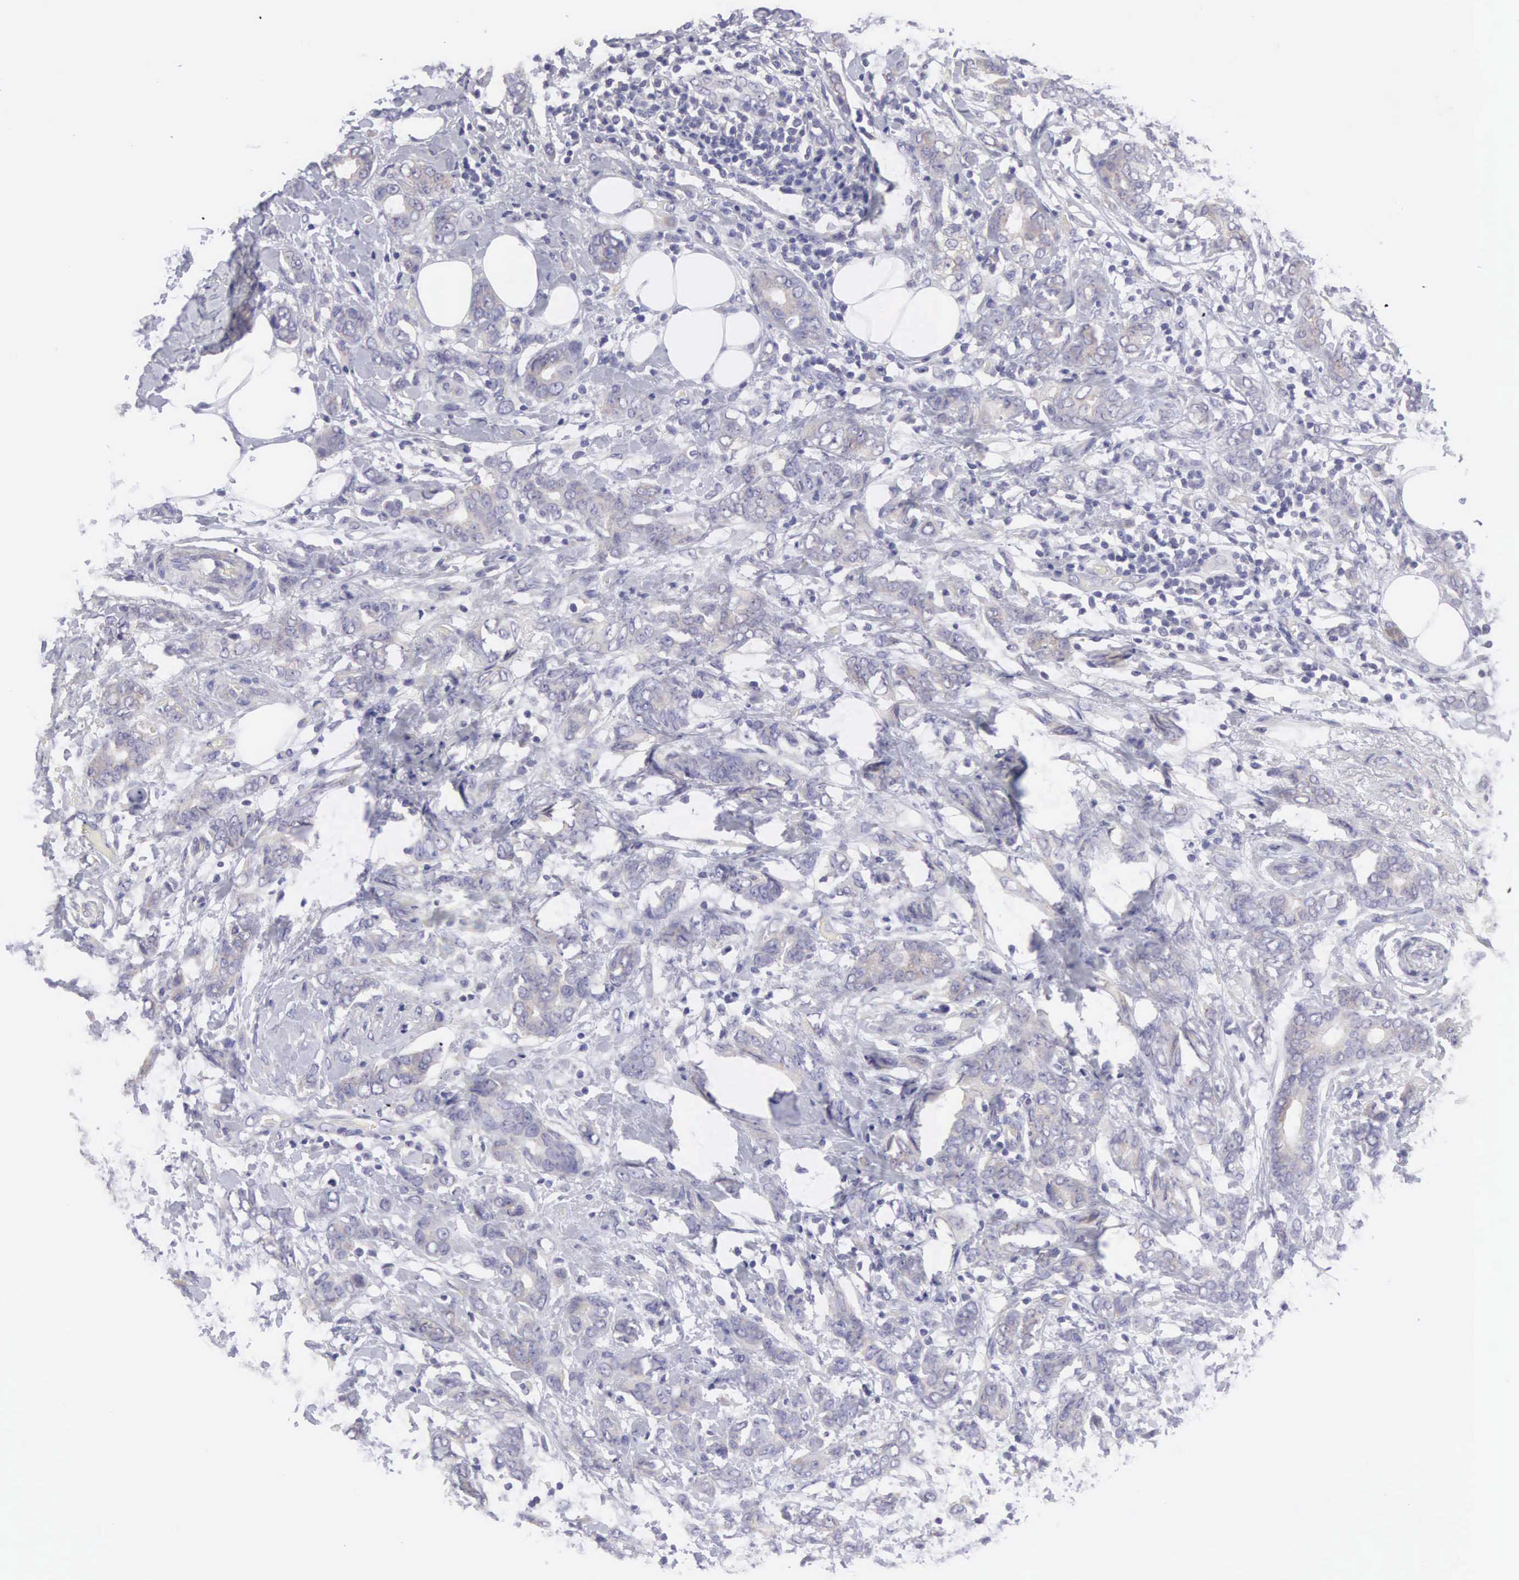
{"staining": {"intensity": "negative", "quantity": "none", "location": "none"}, "tissue": "breast cancer", "cell_type": "Tumor cells", "image_type": "cancer", "snomed": [{"axis": "morphology", "description": "Duct carcinoma"}, {"axis": "topography", "description": "Breast"}], "caption": "Tumor cells show no significant protein staining in breast intraductal carcinoma.", "gene": "SLITRK4", "patient": {"sex": "female", "age": 53}}